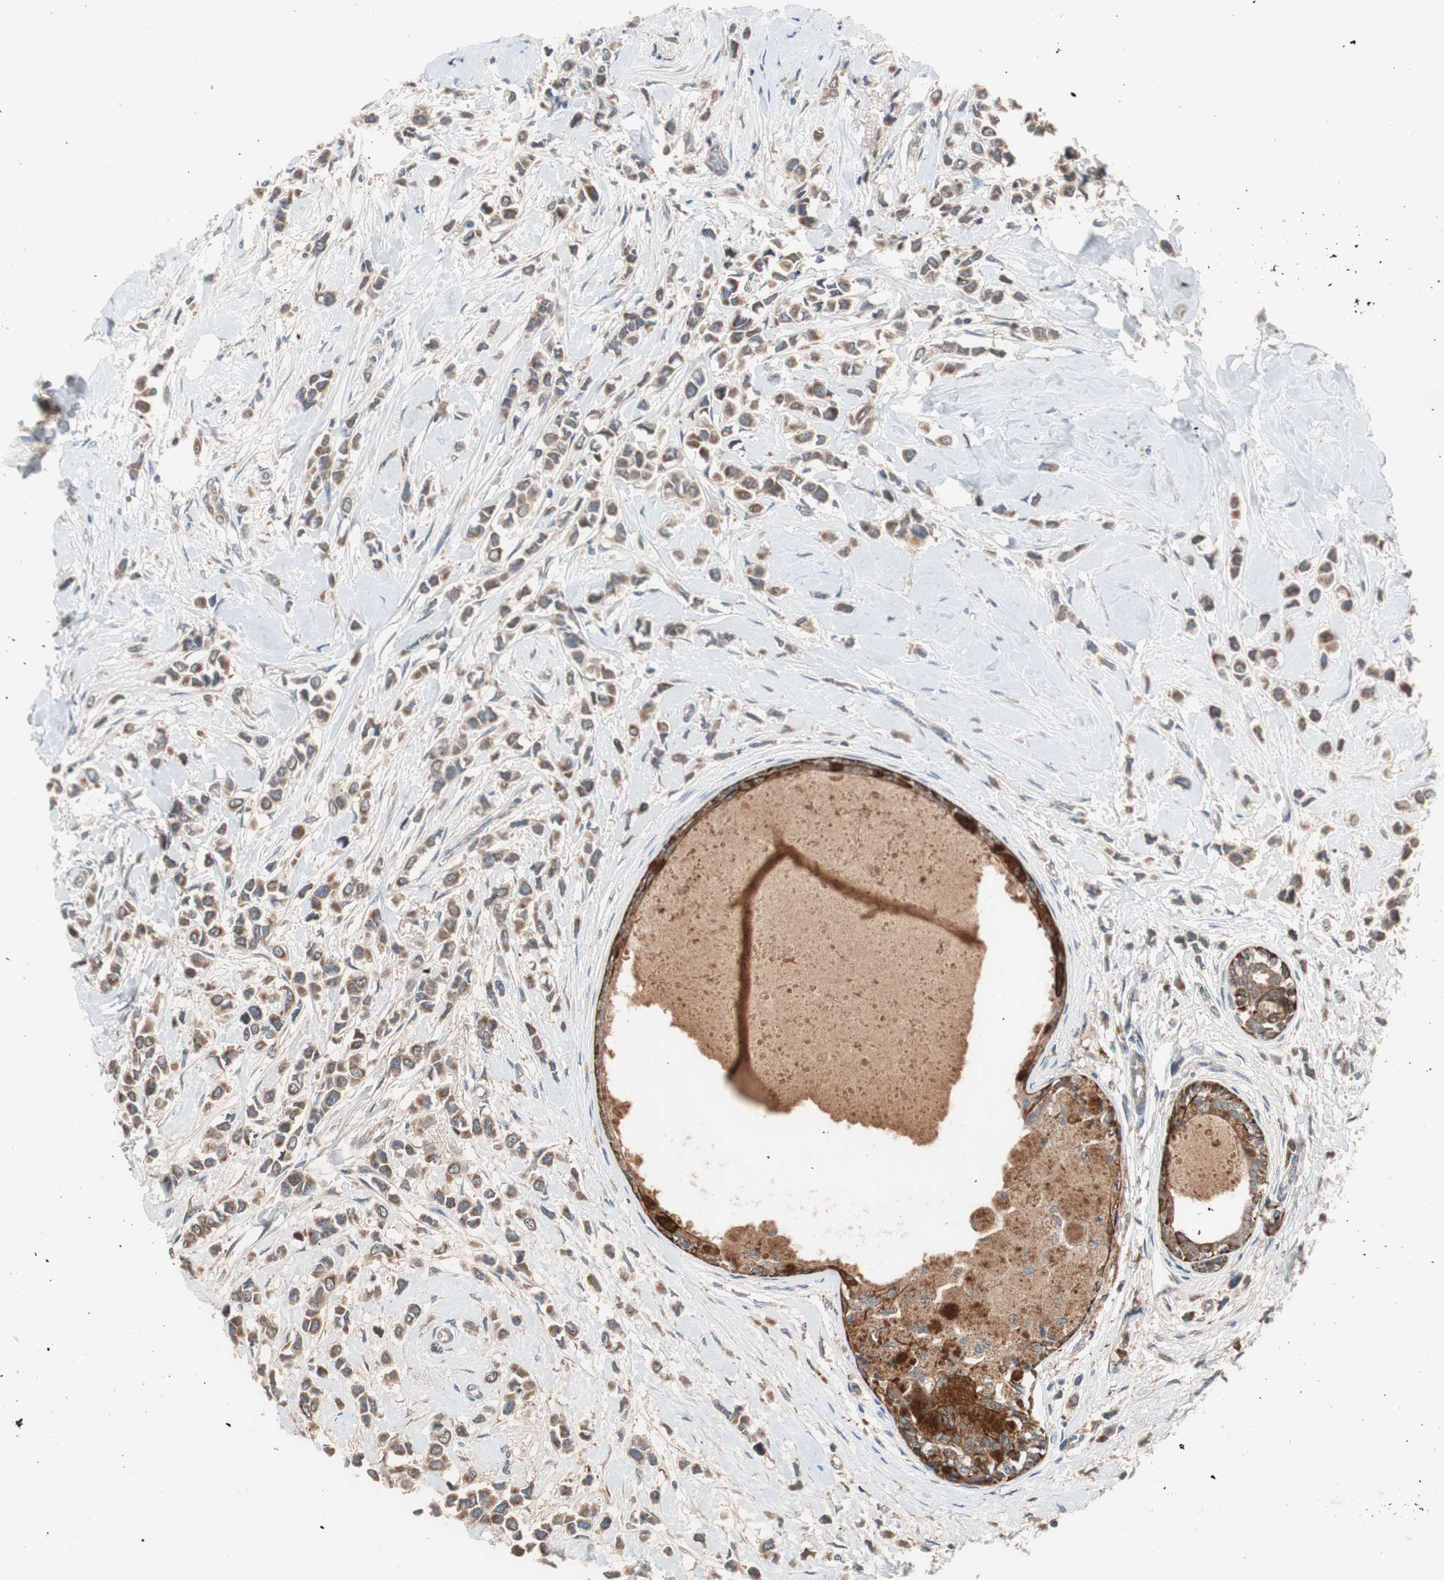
{"staining": {"intensity": "moderate", "quantity": ">75%", "location": "cytoplasmic/membranous"}, "tissue": "breast cancer", "cell_type": "Tumor cells", "image_type": "cancer", "snomed": [{"axis": "morphology", "description": "Lobular carcinoma"}, {"axis": "topography", "description": "Breast"}], "caption": "The immunohistochemical stain labels moderate cytoplasmic/membranous positivity in tumor cells of lobular carcinoma (breast) tissue. The staining was performed using DAB, with brown indicating positive protein expression. Nuclei are stained blue with hematoxylin.", "gene": "HMBS", "patient": {"sex": "female", "age": 51}}